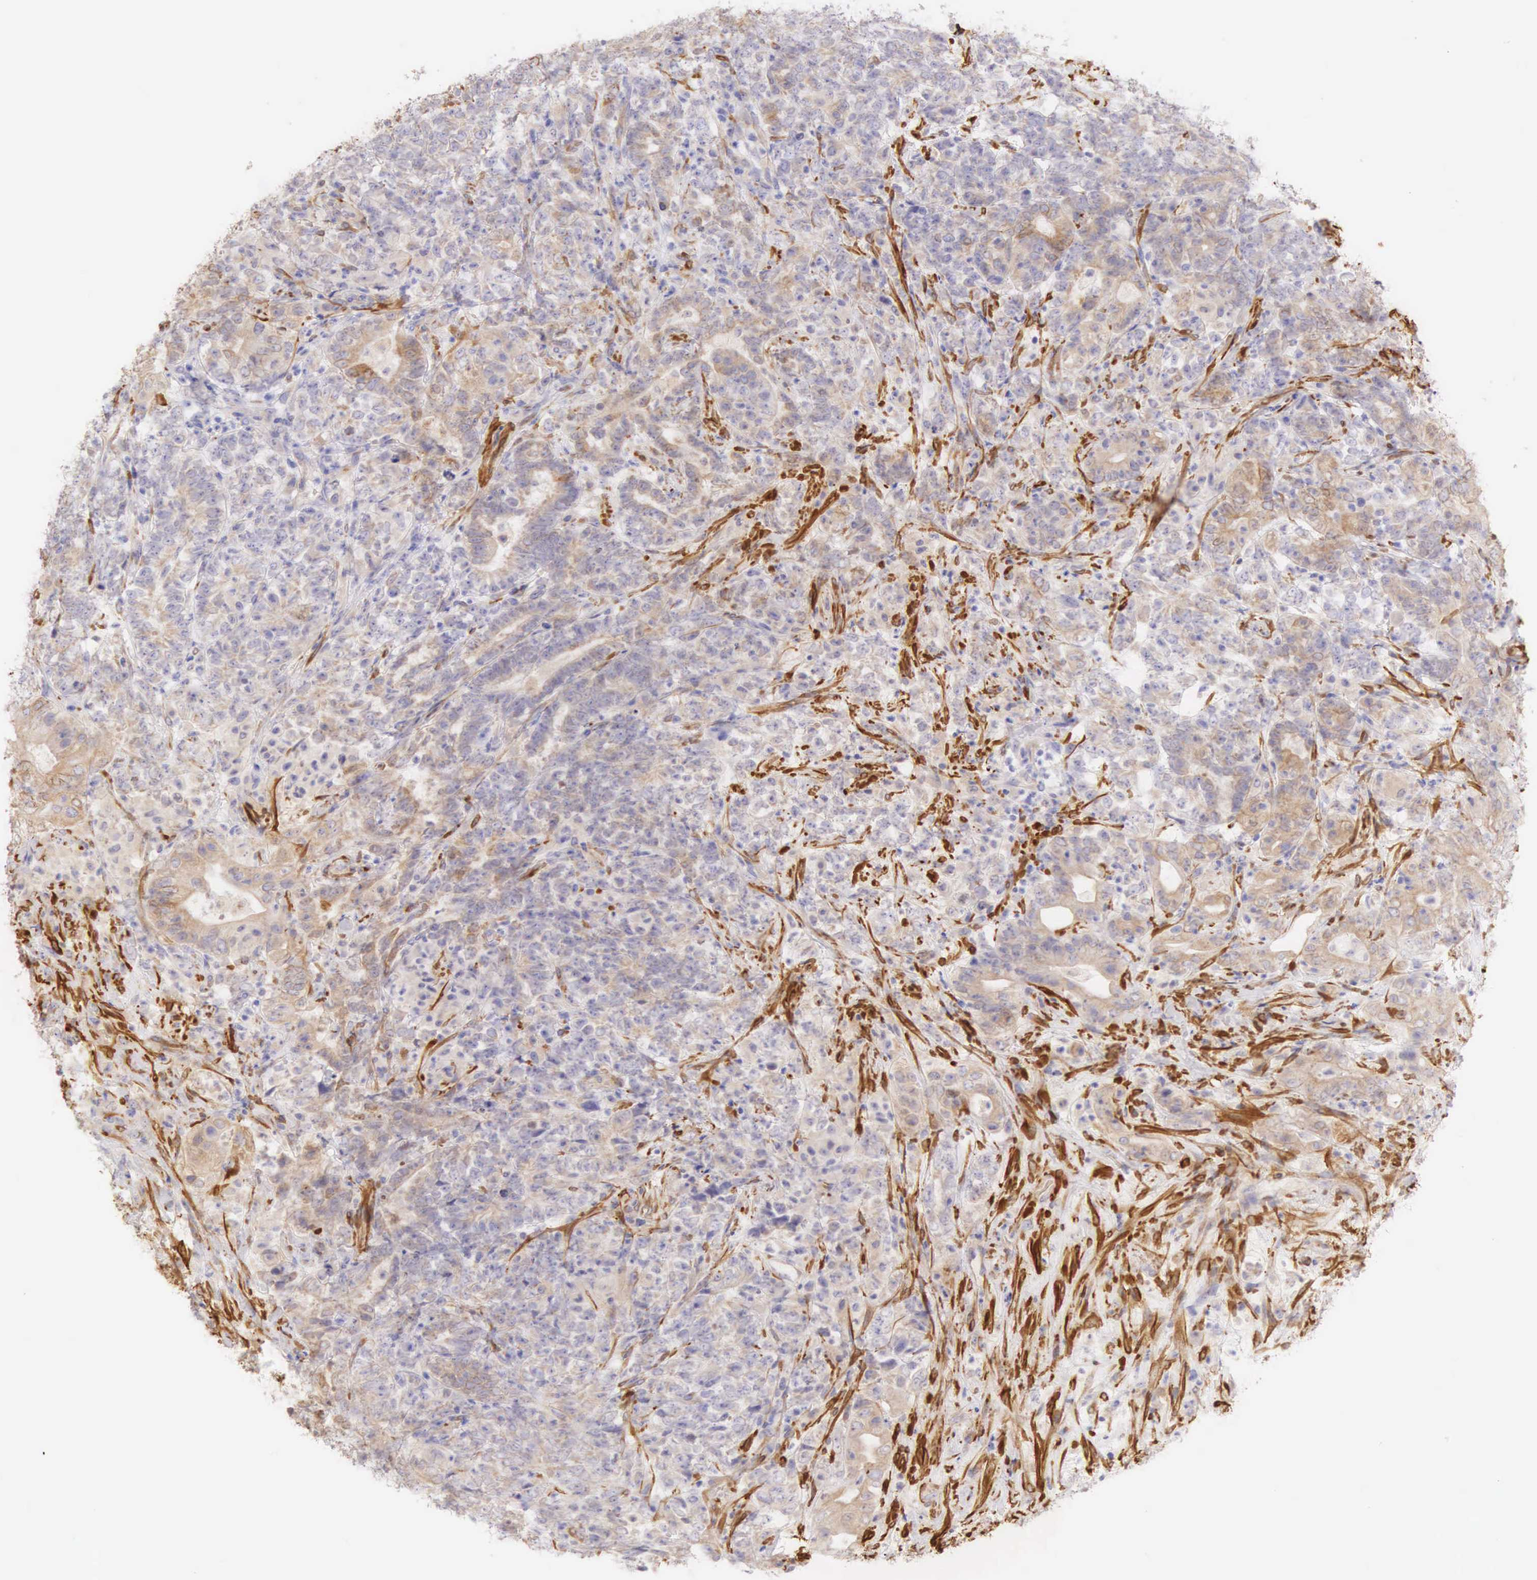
{"staining": {"intensity": "negative", "quantity": "none", "location": "none"}, "tissue": "testis cancer", "cell_type": "Tumor cells", "image_type": "cancer", "snomed": [{"axis": "morphology", "description": "Carcinoma, Embryonal, NOS"}, {"axis": "topography", "description": "Testis"}], "caption": "IHC histopathology image of human testis cancer (embryonal carcinoma) stained for a protein (brown), which demonstrates no positivity in tumor cells.", "gene": "CNN1", "patient": {"sex": "male", "age": 26}}